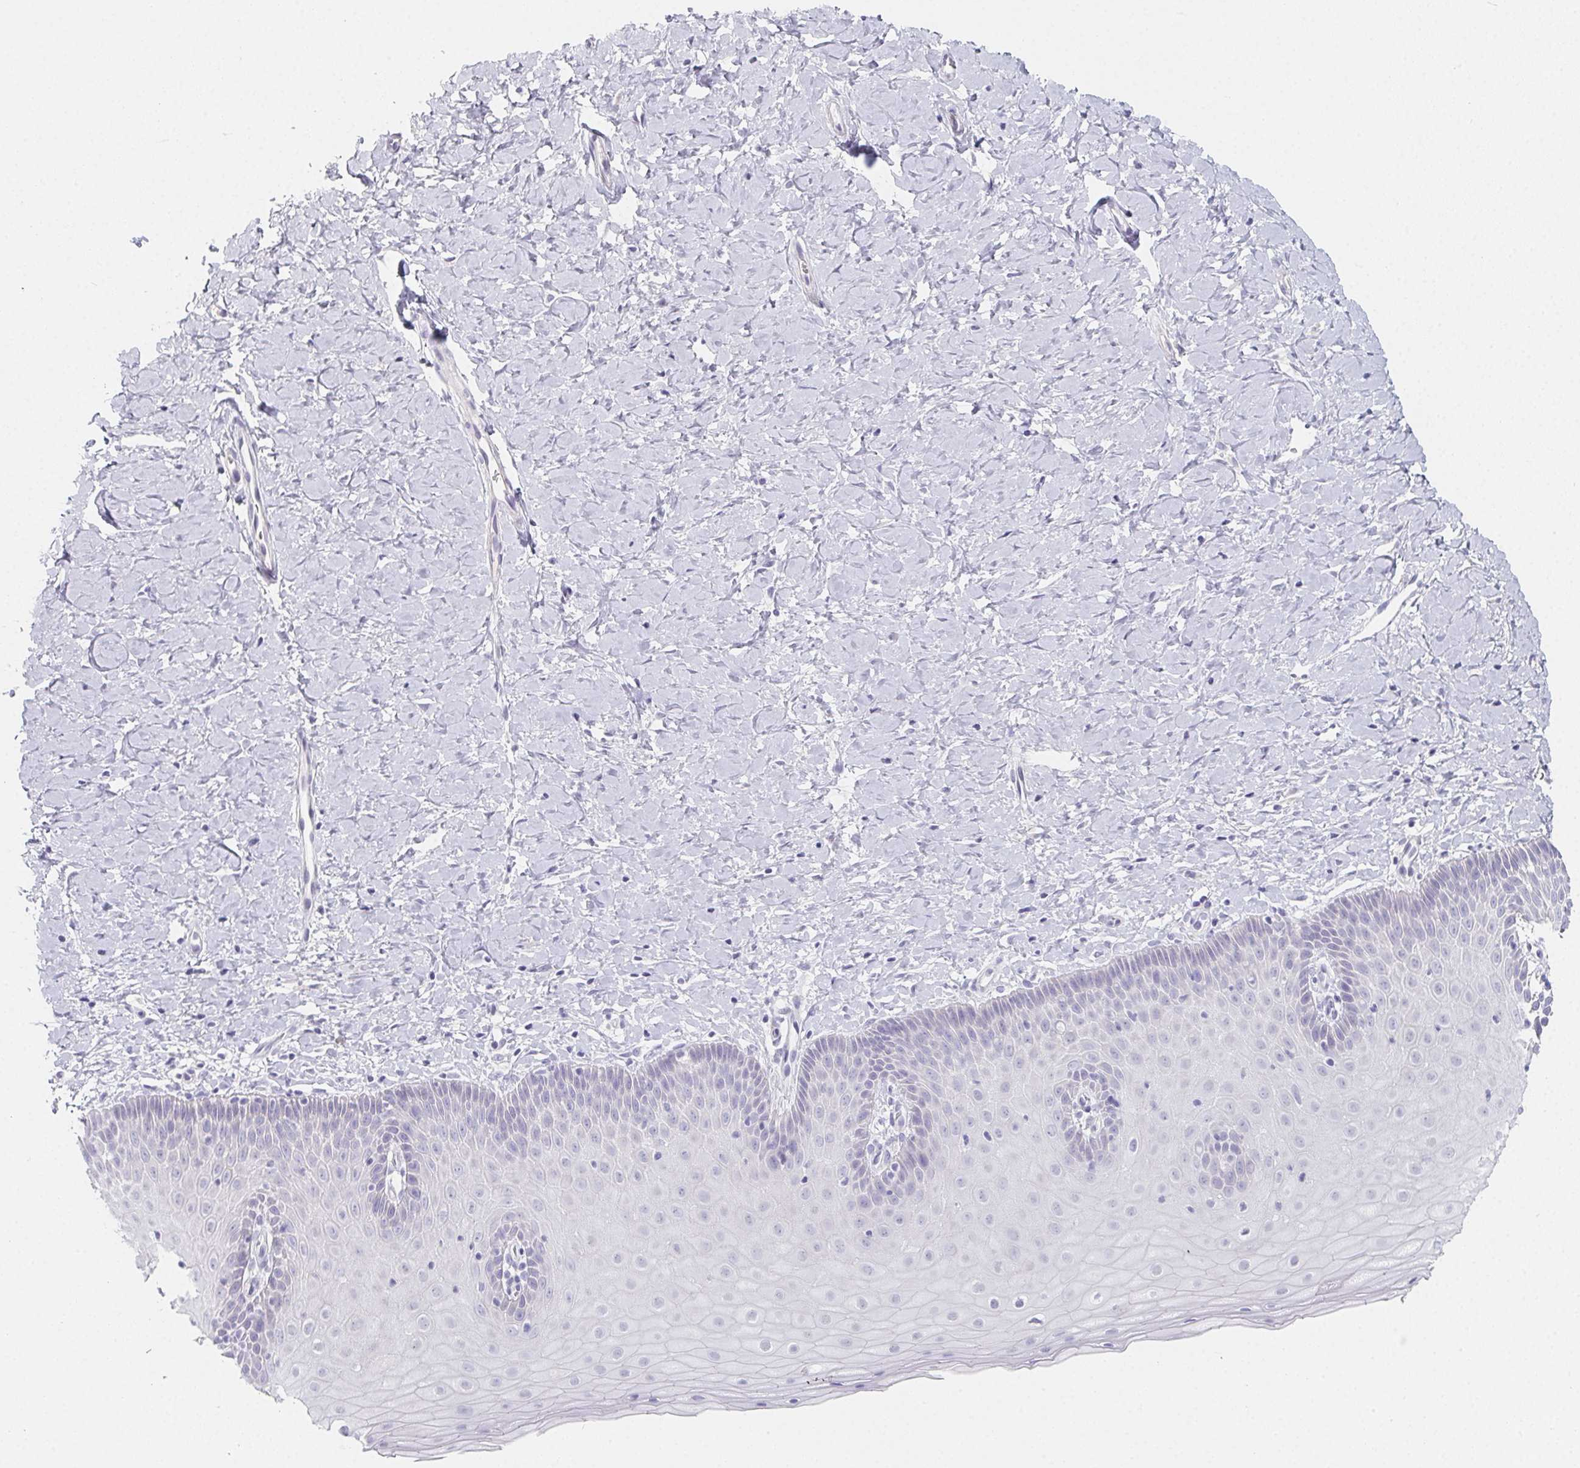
{"staining": {"intensity": "negative", "quantity": "none", "location": "none"}, "tissue": "cervix", "cell_type": "Glandular cells", "image_type": "normal", "snomed": [{"axis": "morphology", "description": "Normal tissue, NOS"}, {"axis": "topography", "description": "Cervix"}], "caption": "Photomicrograph shows no protein staining in glandular cells of unremarkable cervix.", "gene": "GLIPR1L1", "patient": {"sex": "female", "age": 37}}